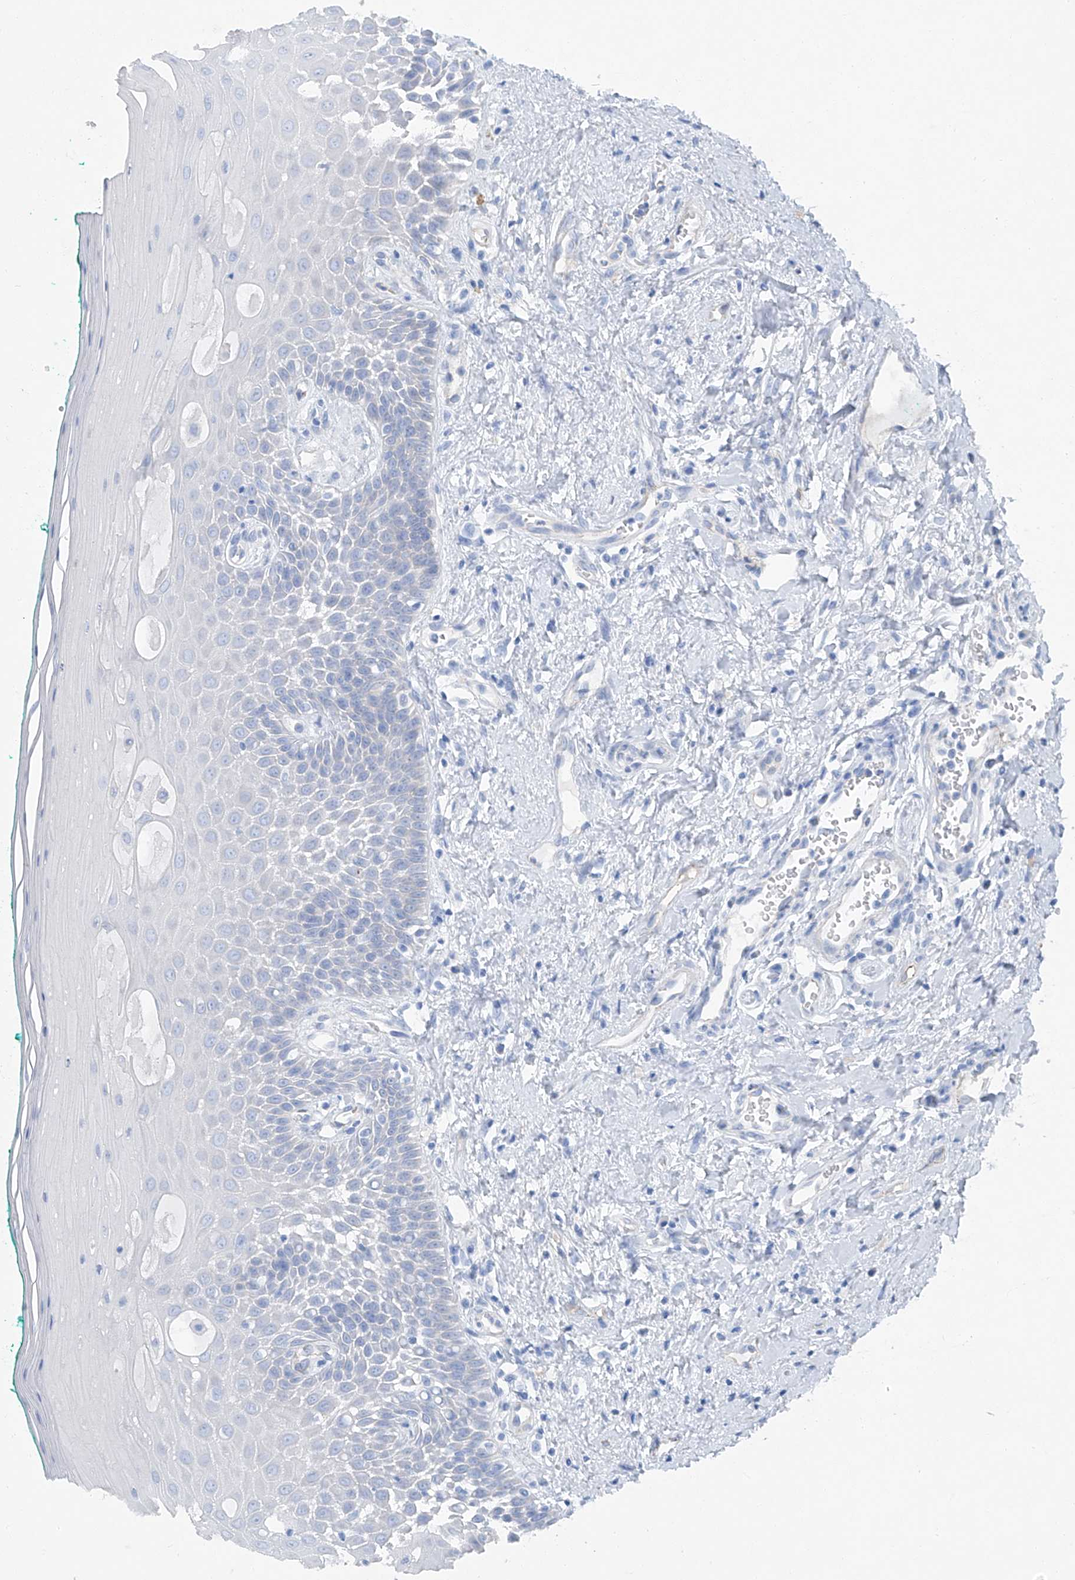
{"staining": {"intensity": "negative", "quantity": "none", "location": "none"}, "tissue": "oral mucosa", "cell_type": "Squamous epithelial cells", "image_type": "normal", "snomed": [{"axis": "morphology", "description": "Normal tissue, NOS"}, {"axis": "topography", "description": "Oral tissue"}], "caption": "Protein analysis of benign oral mucosa shows no significant expression in squamous epithelial cells.", "gene": "MAGI1", "patient": {"sex": "female", "age": 70}}